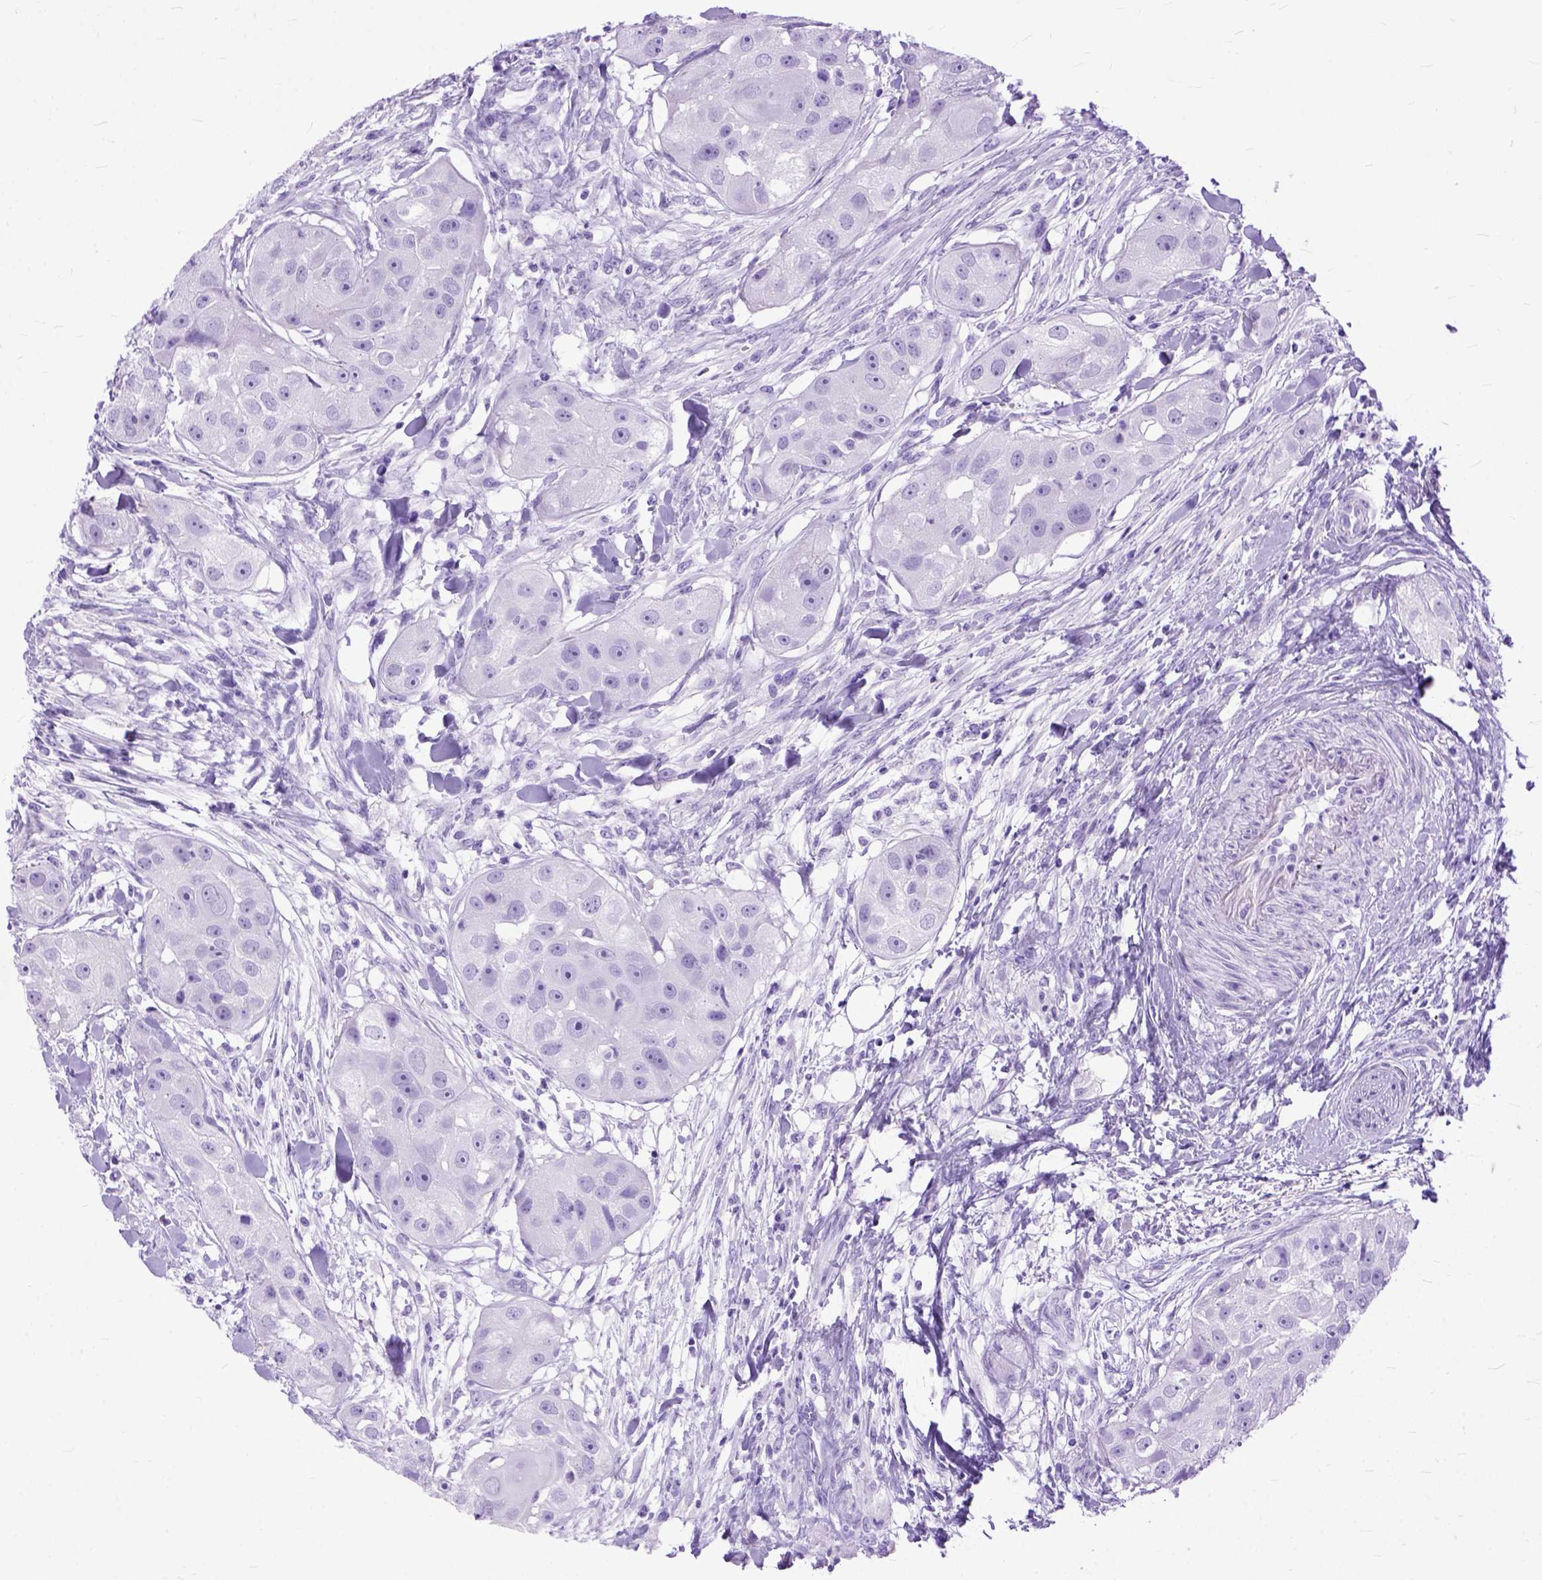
{"staining": {"intensity": "negative", "quantity": "none", "location": "none"}, "tissue": "head and neck cancer", "cell_type": "Tumor cells", "image_type": "cancer", "snomed": [{"axis": "morphology", "description": "Squamous cell carcinoma, NOS"}, {"axis": "topography", "description": "Head-Neck"}], "caption": "Image shows no protein staining in tumor cells of squamous cell carcinoma (head and neck) tissue. Nuclei are stained in blue.", "gene": "GNGT1", "patient": {"sex": "male", "age": 51}}